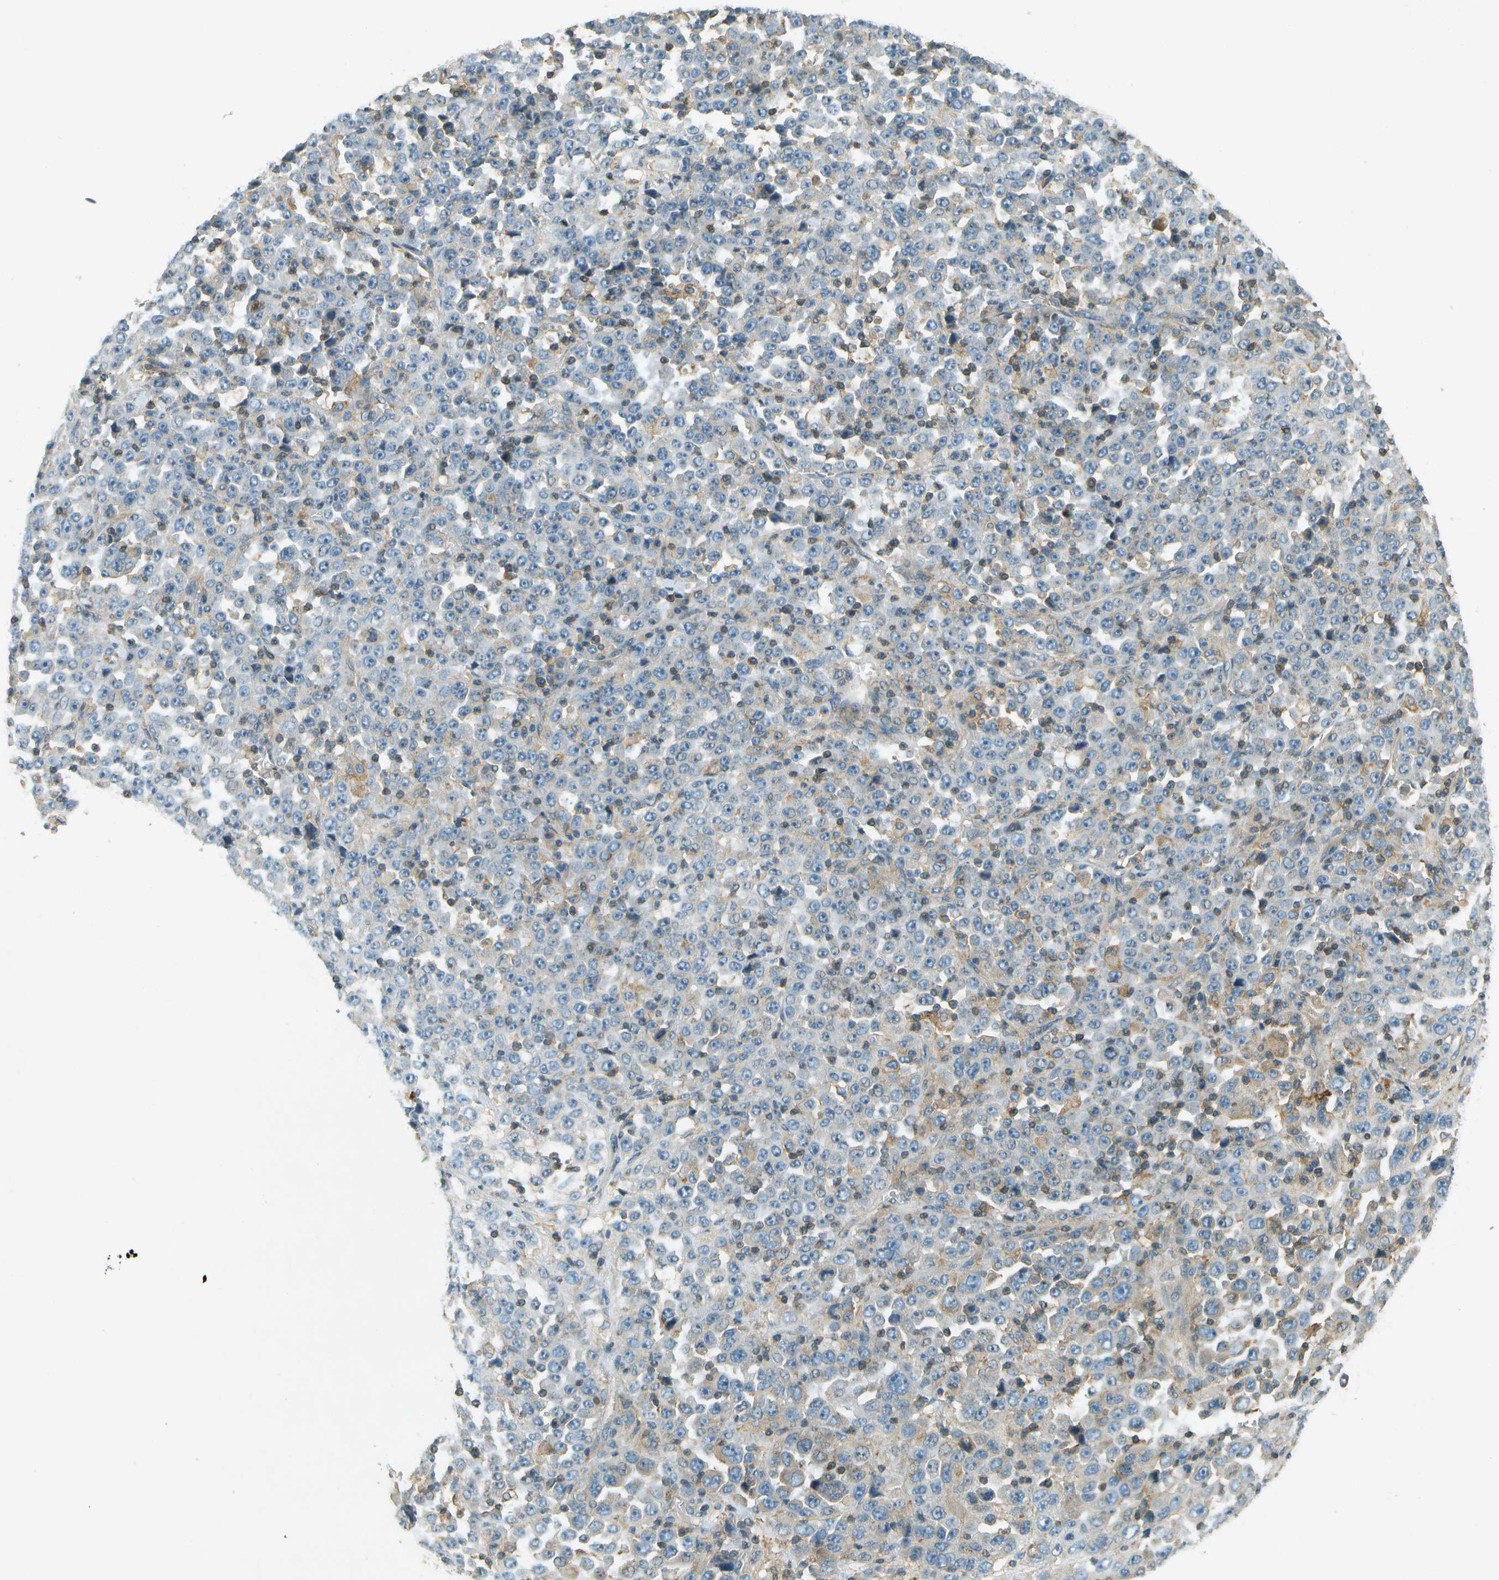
{"staining": {"intensity": "negative", "quantity": "none", "location": "none"}, "tissue": "stomach cancer", "cell_type": "Tumor cells", "image_type": "cancer", "snomed": [{"axis": "morphology", "description": "Normal tissue, NOS"}, {"axis": "morphology", "description": "Adenocarcinoma, NOS"}, {"axis": "topography", "description": "Stomach, upper"}, {"axis": "topography", "description": "Stomach"}], "caption": "This is a micrograph of immunohistochemistry (IHC) staining of stomach cancer, which shows no staining in tumor cells.", "gene": "NUDT4", "patient": {"sex": "male", "age": 59}}